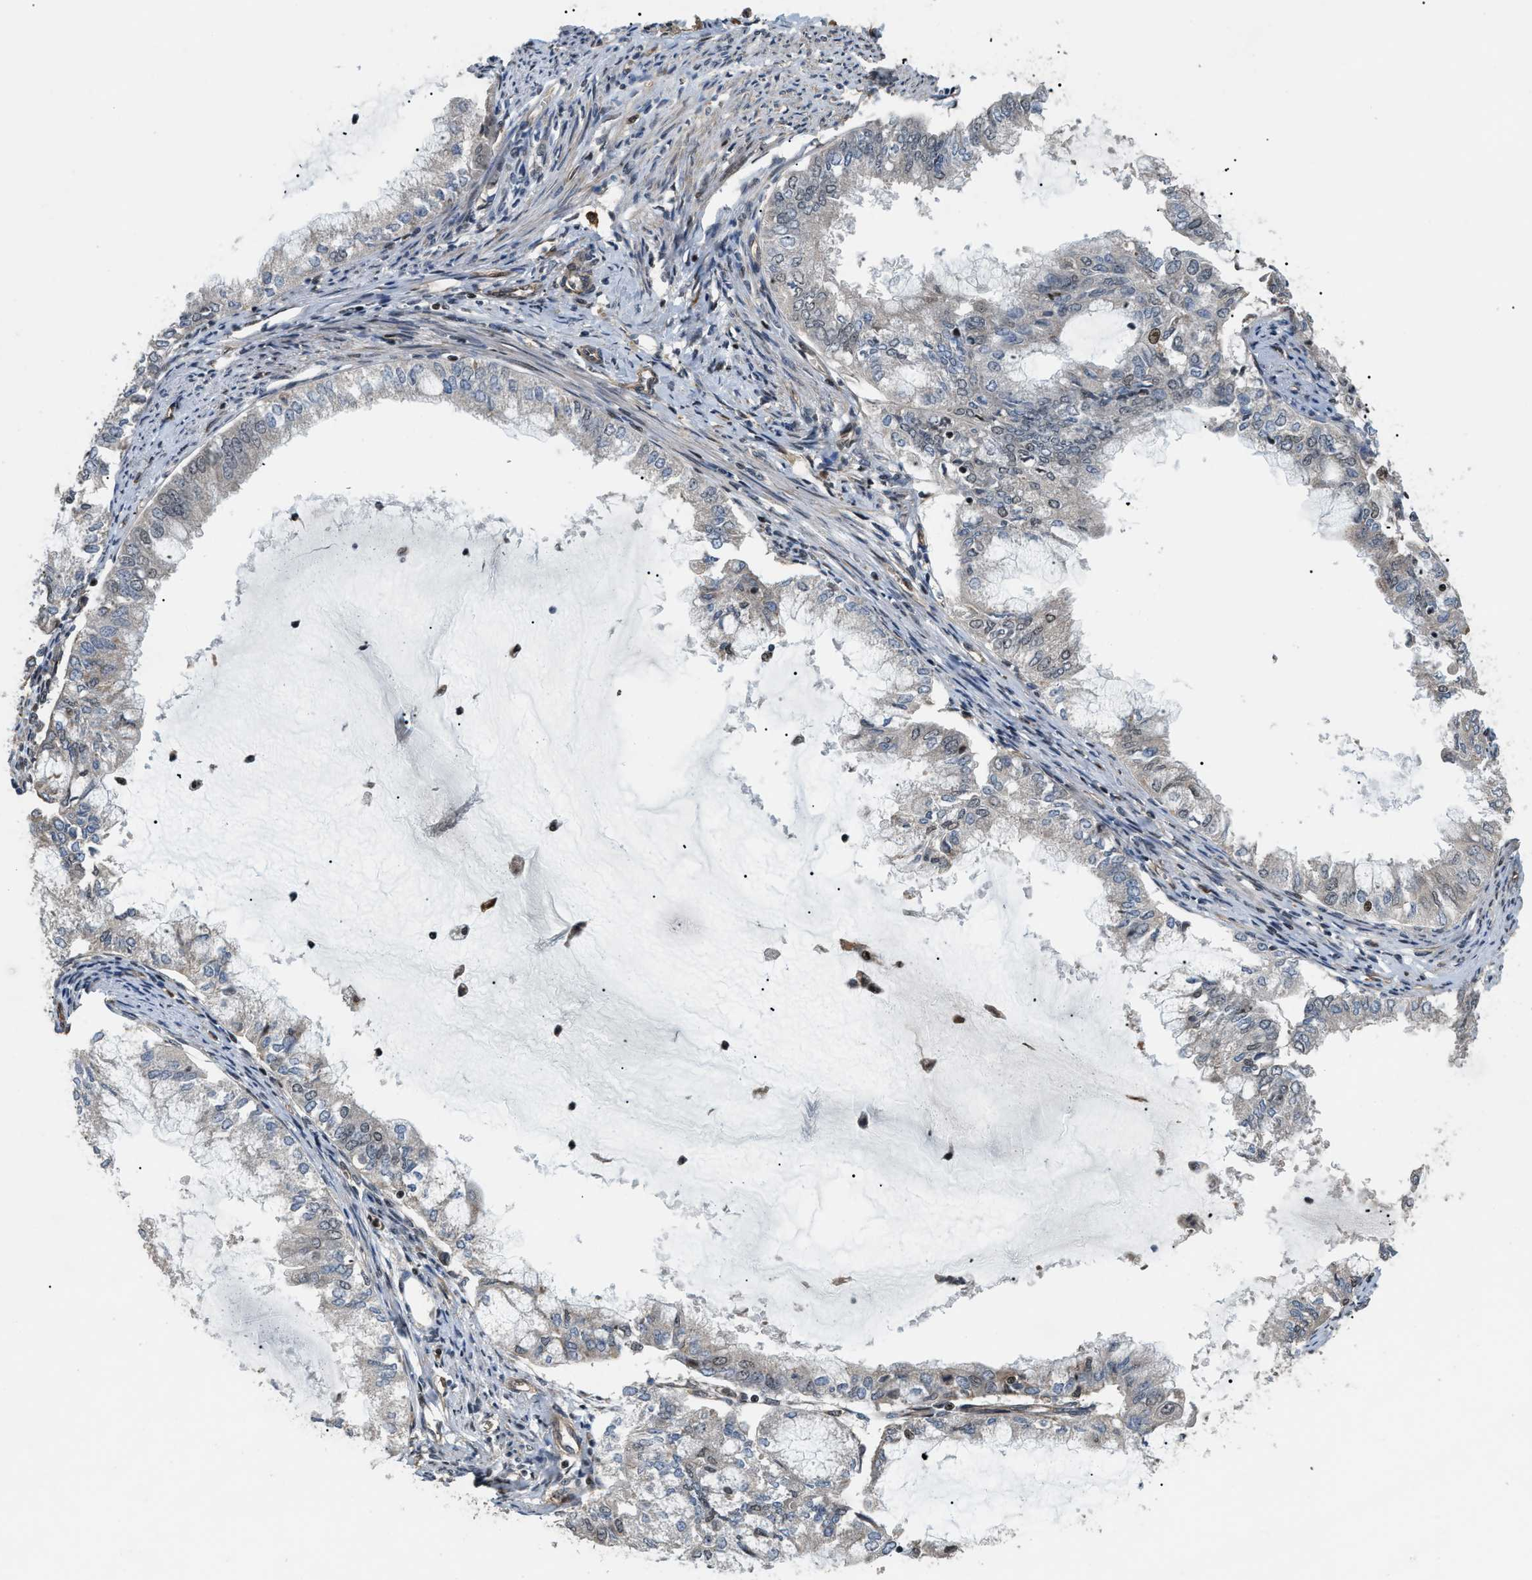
{"staining": {"intensity": "moderate", "quantity": "<25%", "location": "nuclear"}, "tissue": "endometrial cancer", "cell_type": "Tumor cells", "image_type": "cancer", "snomed": [{"axis": "morphology", "description": "Adenocarcinoma, NOS"}, {"axis": "topography", "description": "Endometrium"}], "caption": "A brown stain shows moderate nuclear staining of a protein in human endometrial cancer (adenocarcinoma) tumor cells.", "gene": "LTA4H", "patient": {"sex": "female", "age": 86}}